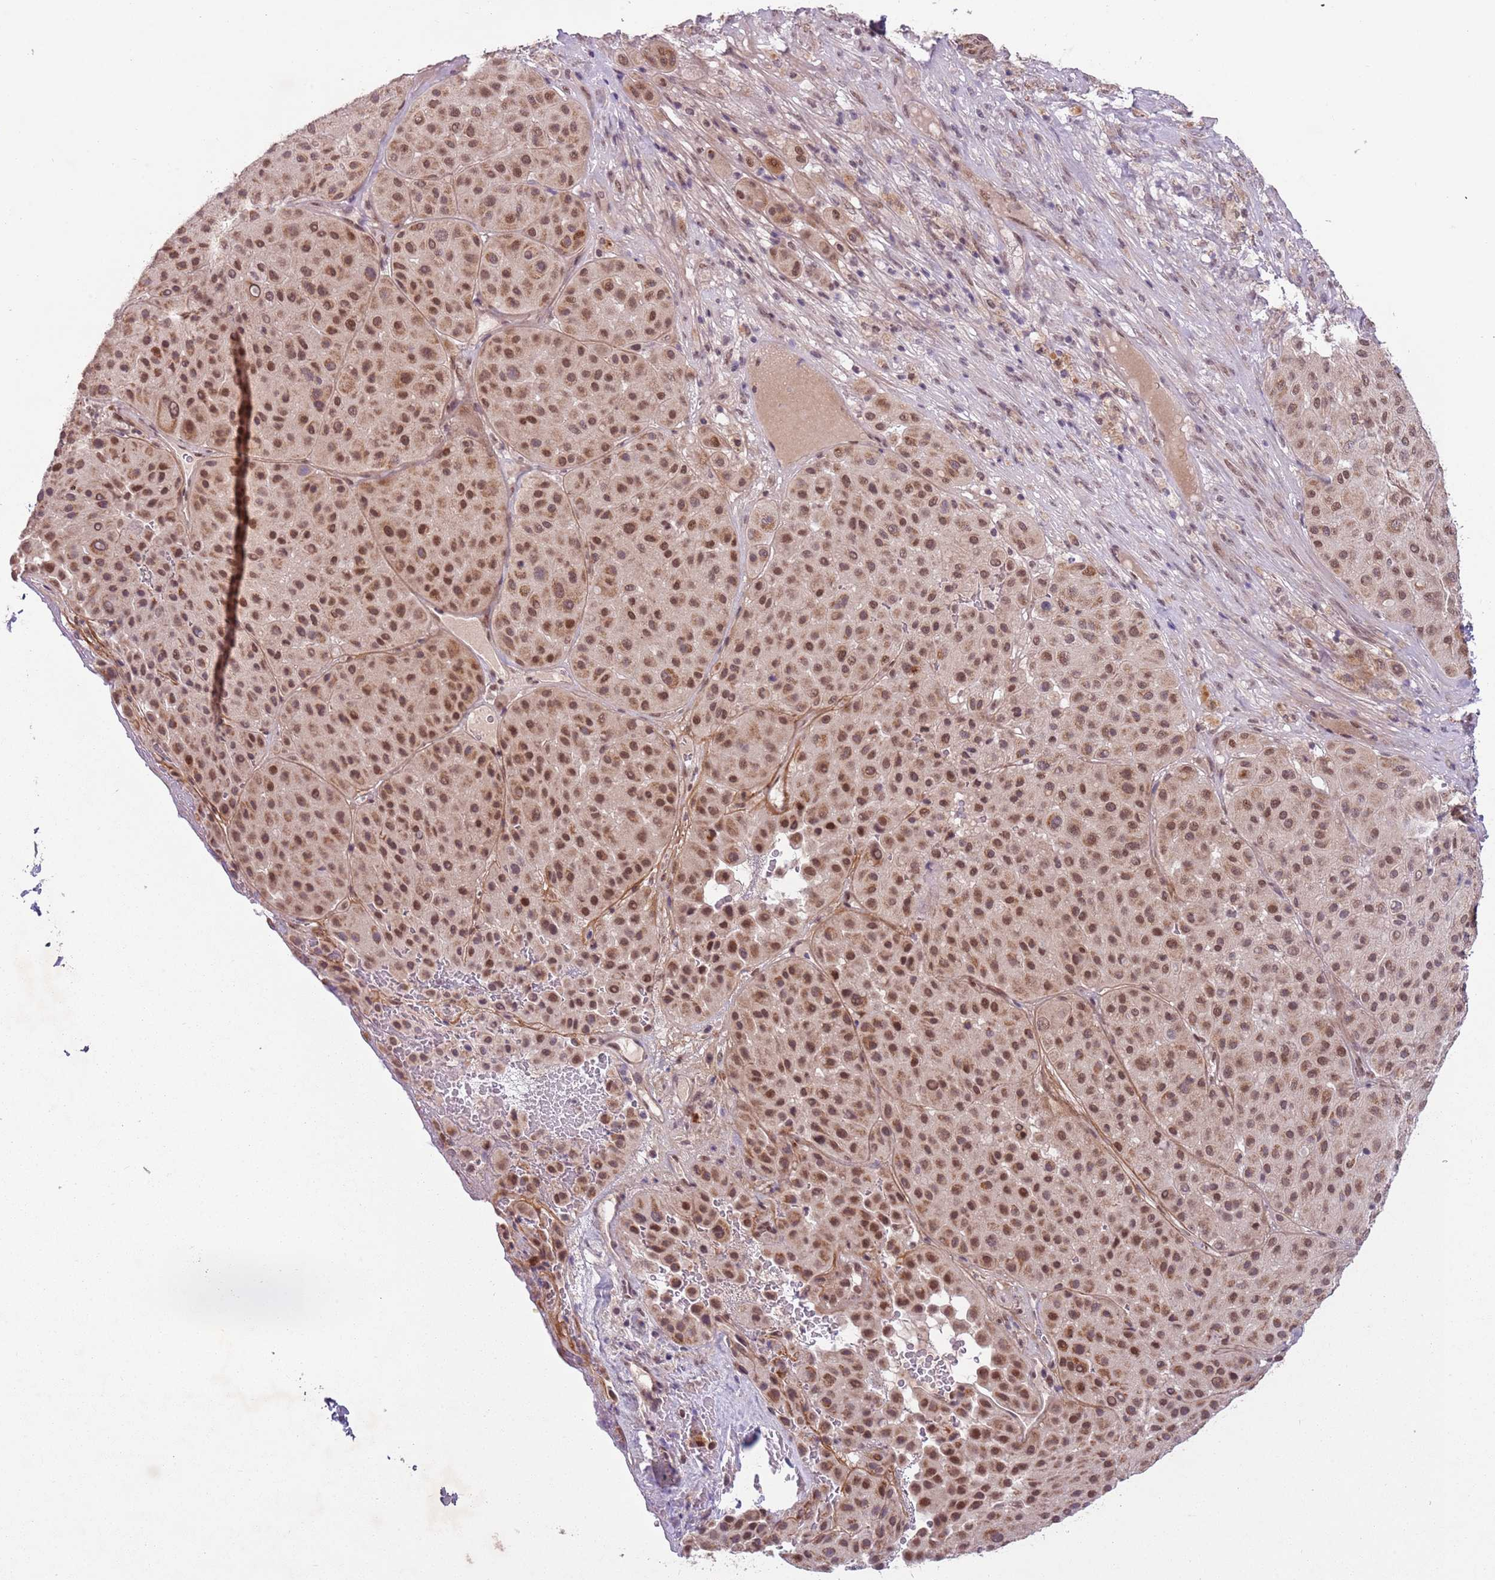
{"staining": {"intensity": "moderate", "quantity": ">75%", "location": "nuclear"}, "tissue": "melanoma", "cell_type": "Tumor cells", "image_type": "cancer", "snomed": [{"axis": "morphology", "description": "Malignant melanoma, Metastatic site"}, {"axis": "topography", "description": "Smooth muscle"}], "caption": "The micrograph shows staining of melanoma, revealing moderate nuclear protein staining (brown color) within tumor cells.", "gene": "FAM120AOS", "patient": {"sex": "male", "age": 41}}